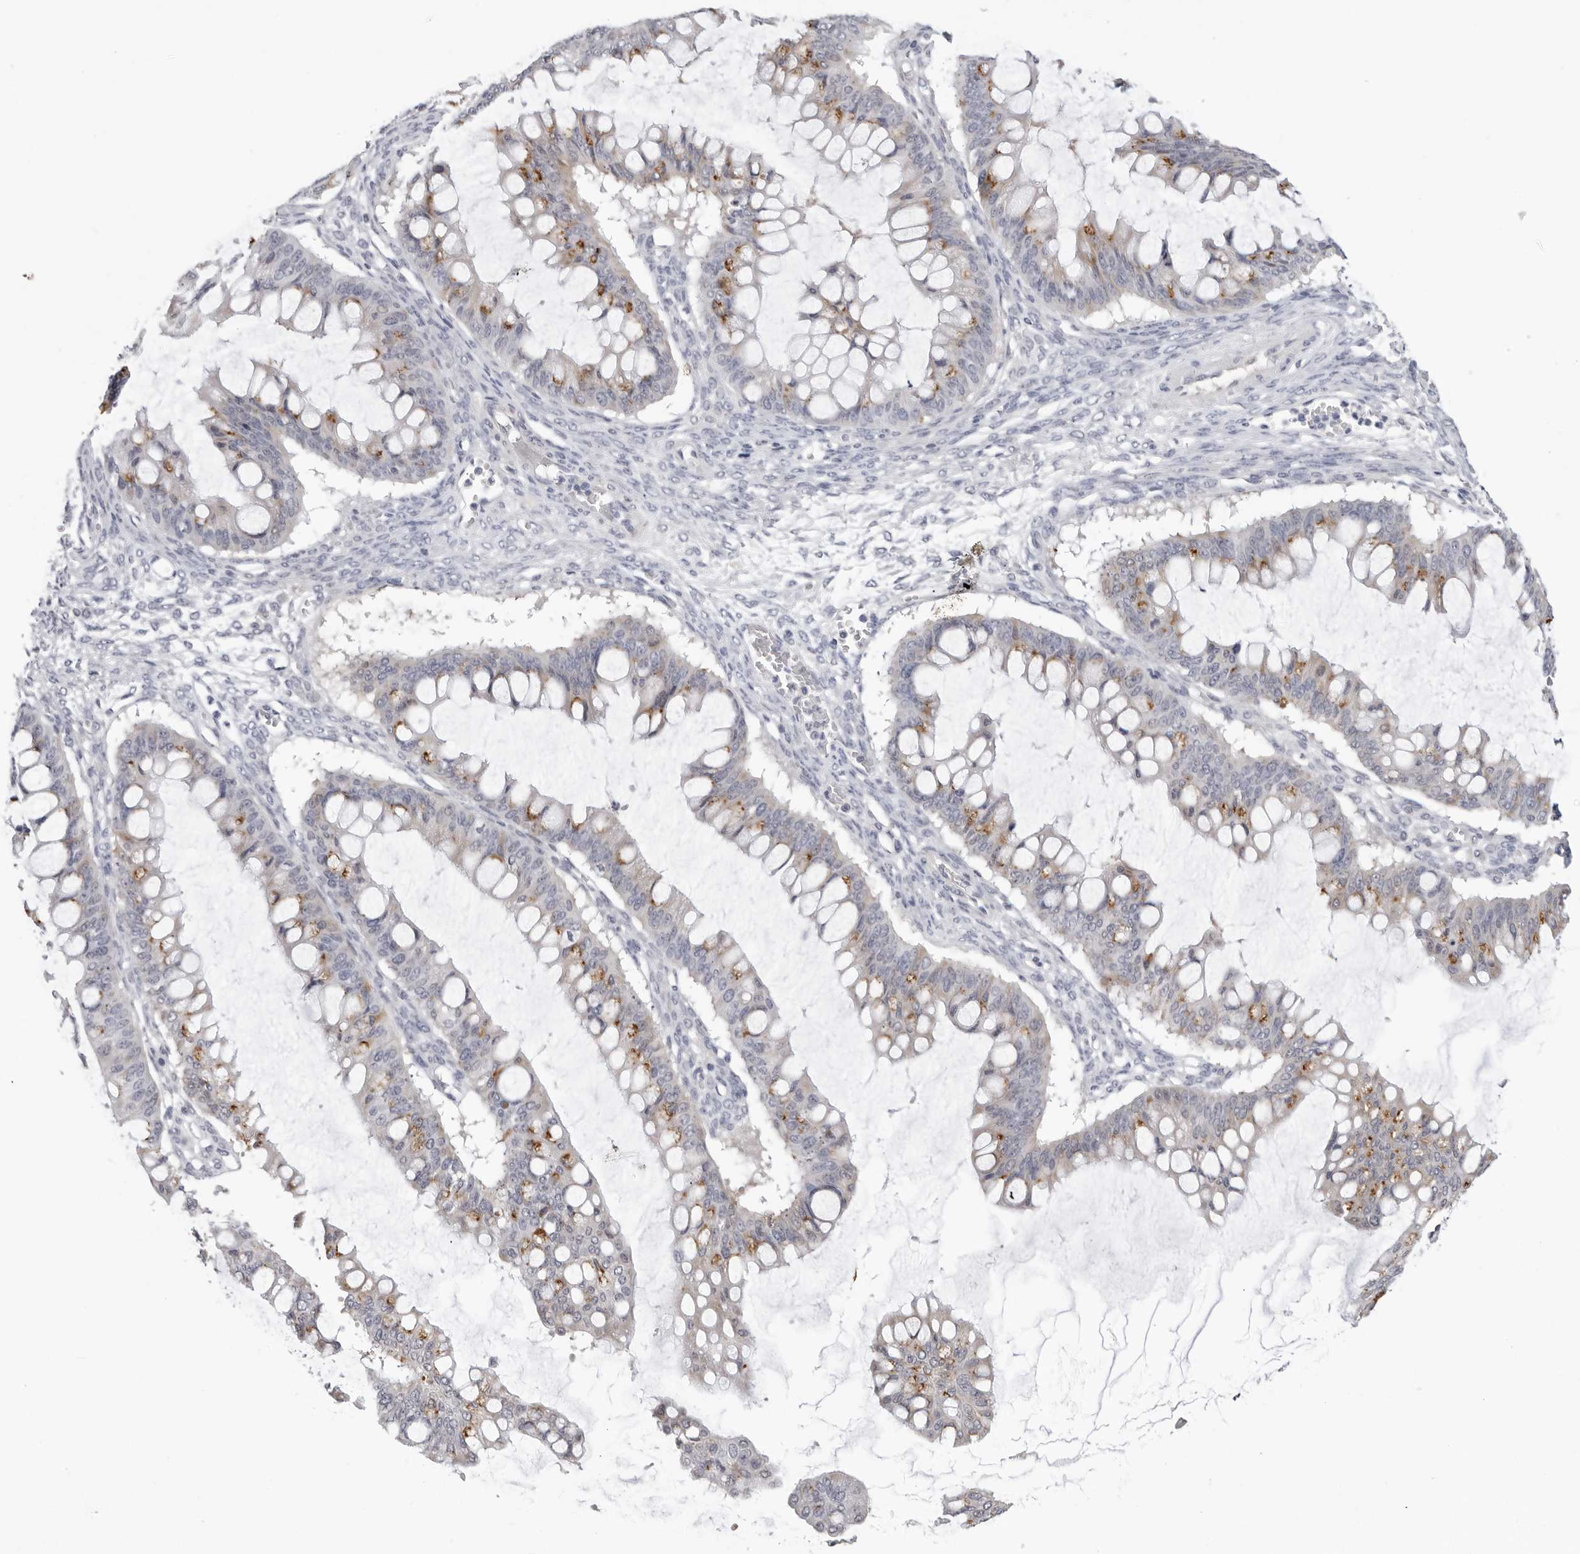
{"staining": {"intensity": "moderate", "quantity": "<25%", "location": "cytoplasmic/membranous"}, "tissue": "ovarian cancer", "cell_type": "Tumor cells", "image_type": "cancer", "snomed": [{"axis": "morphology", "description": "Cystadenocarcinoma, mucinous, NOS"}, {"axis": "topography", "description": "Ovary"}], "caption": "Ovarian cancer (mucinous cystadenocarcinoma) stained with a protein marker displays moderate staining in tumor cells.", "gene": "ZNF502", "patient": {"sex": "female", "age": 73}}